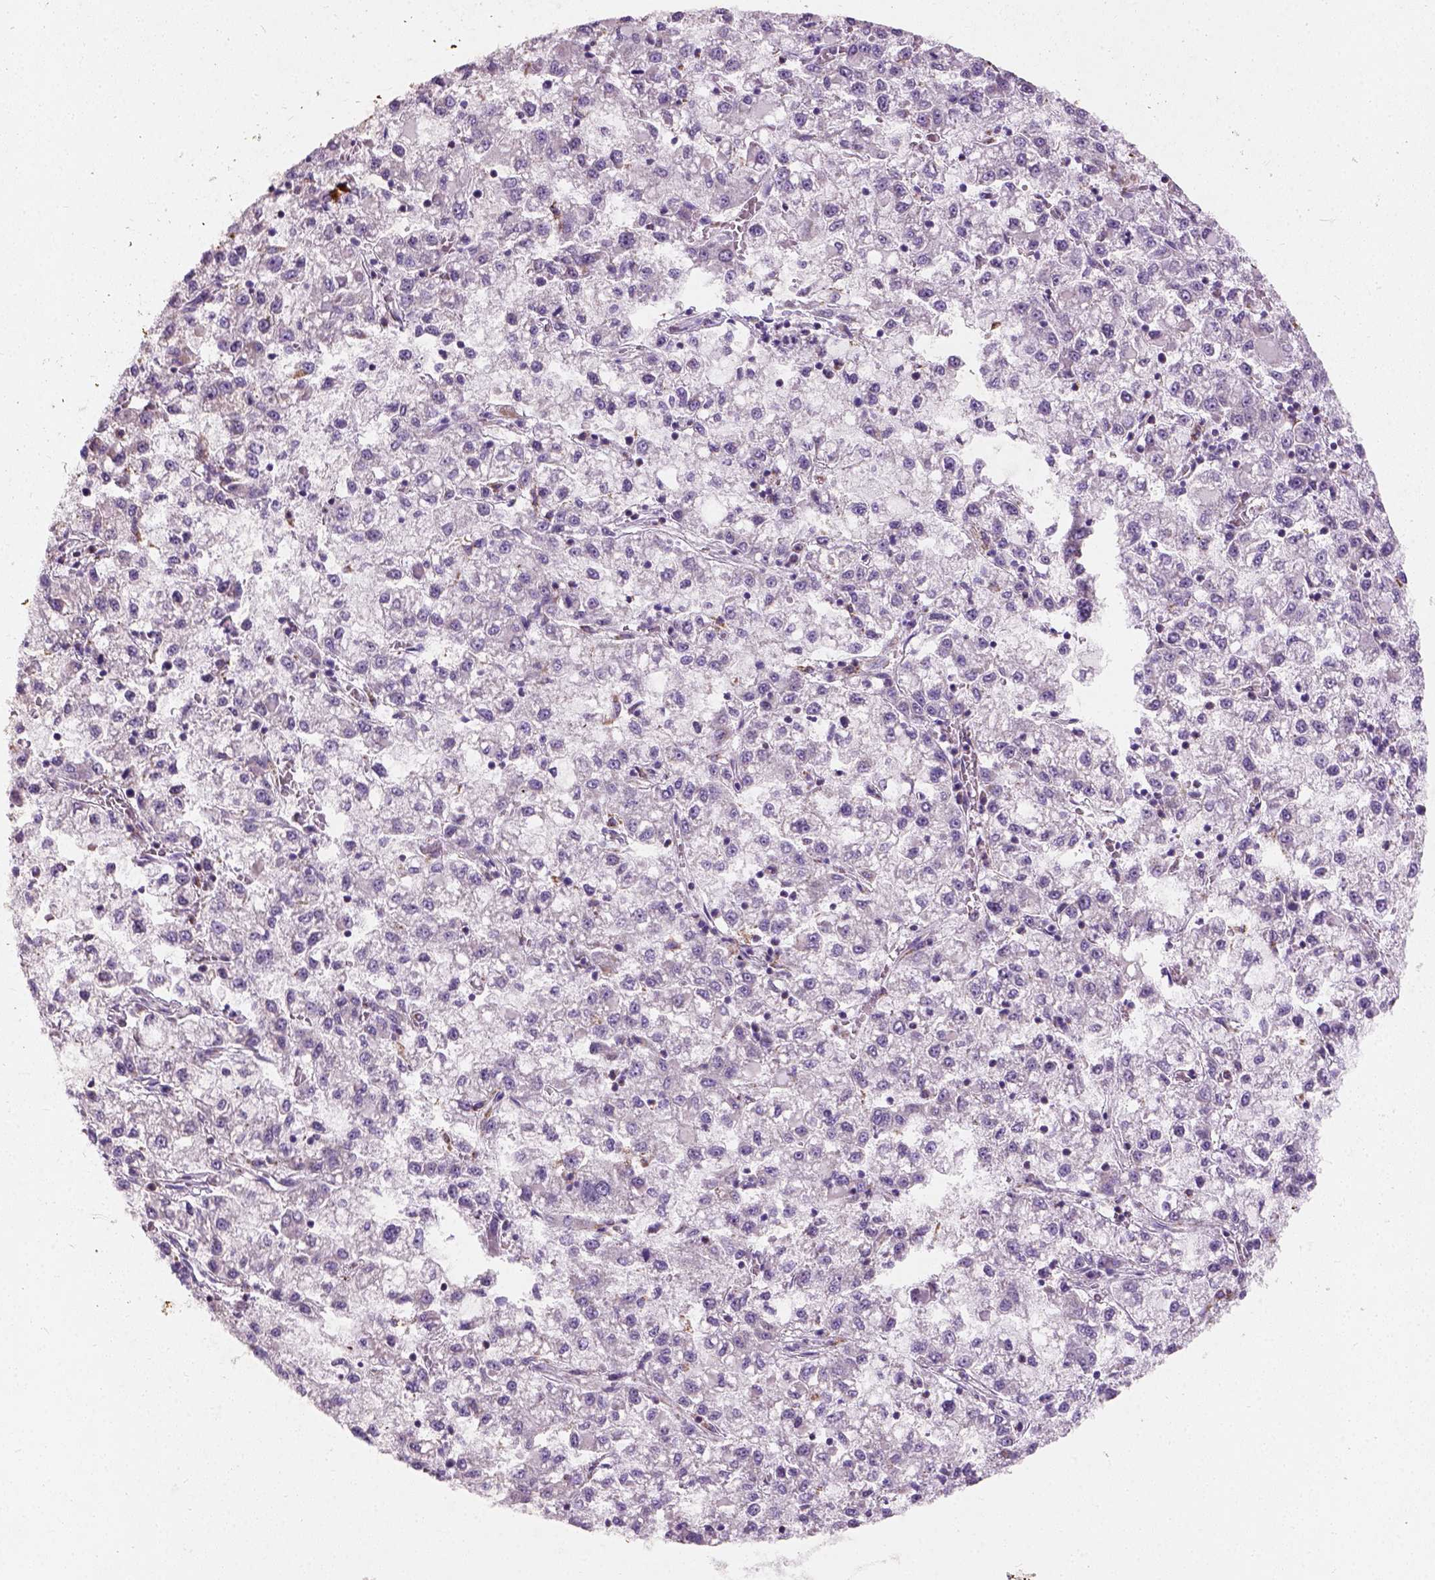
{"staining": {"intensity": "negative", "quantity": "none", "location": "none"}, "tissue": "liver cancer", "cell_type": "Tumor cells", "image_type": "cancer", "snomed": [{"axis": "morphology", "description": "Carcinoma, Hepatocellular, NOS"}, {"axis": "topography", "description": "Liver"}], "caption": "Immunohistochemistry (IHC) photomicrograph of human liver hepatocellular carcinoma stained for a protein (brown), which shows no staining in tumor cells. (Stains: DAB (3,3'-diaminobenzidine) immunohistochemistry (IHC) with hematoxylin counter stain, Microscopy: brightfield microscopy at high magnification).", "gene": "CHODL", "patient": {"sex": "male", "age": 40}}